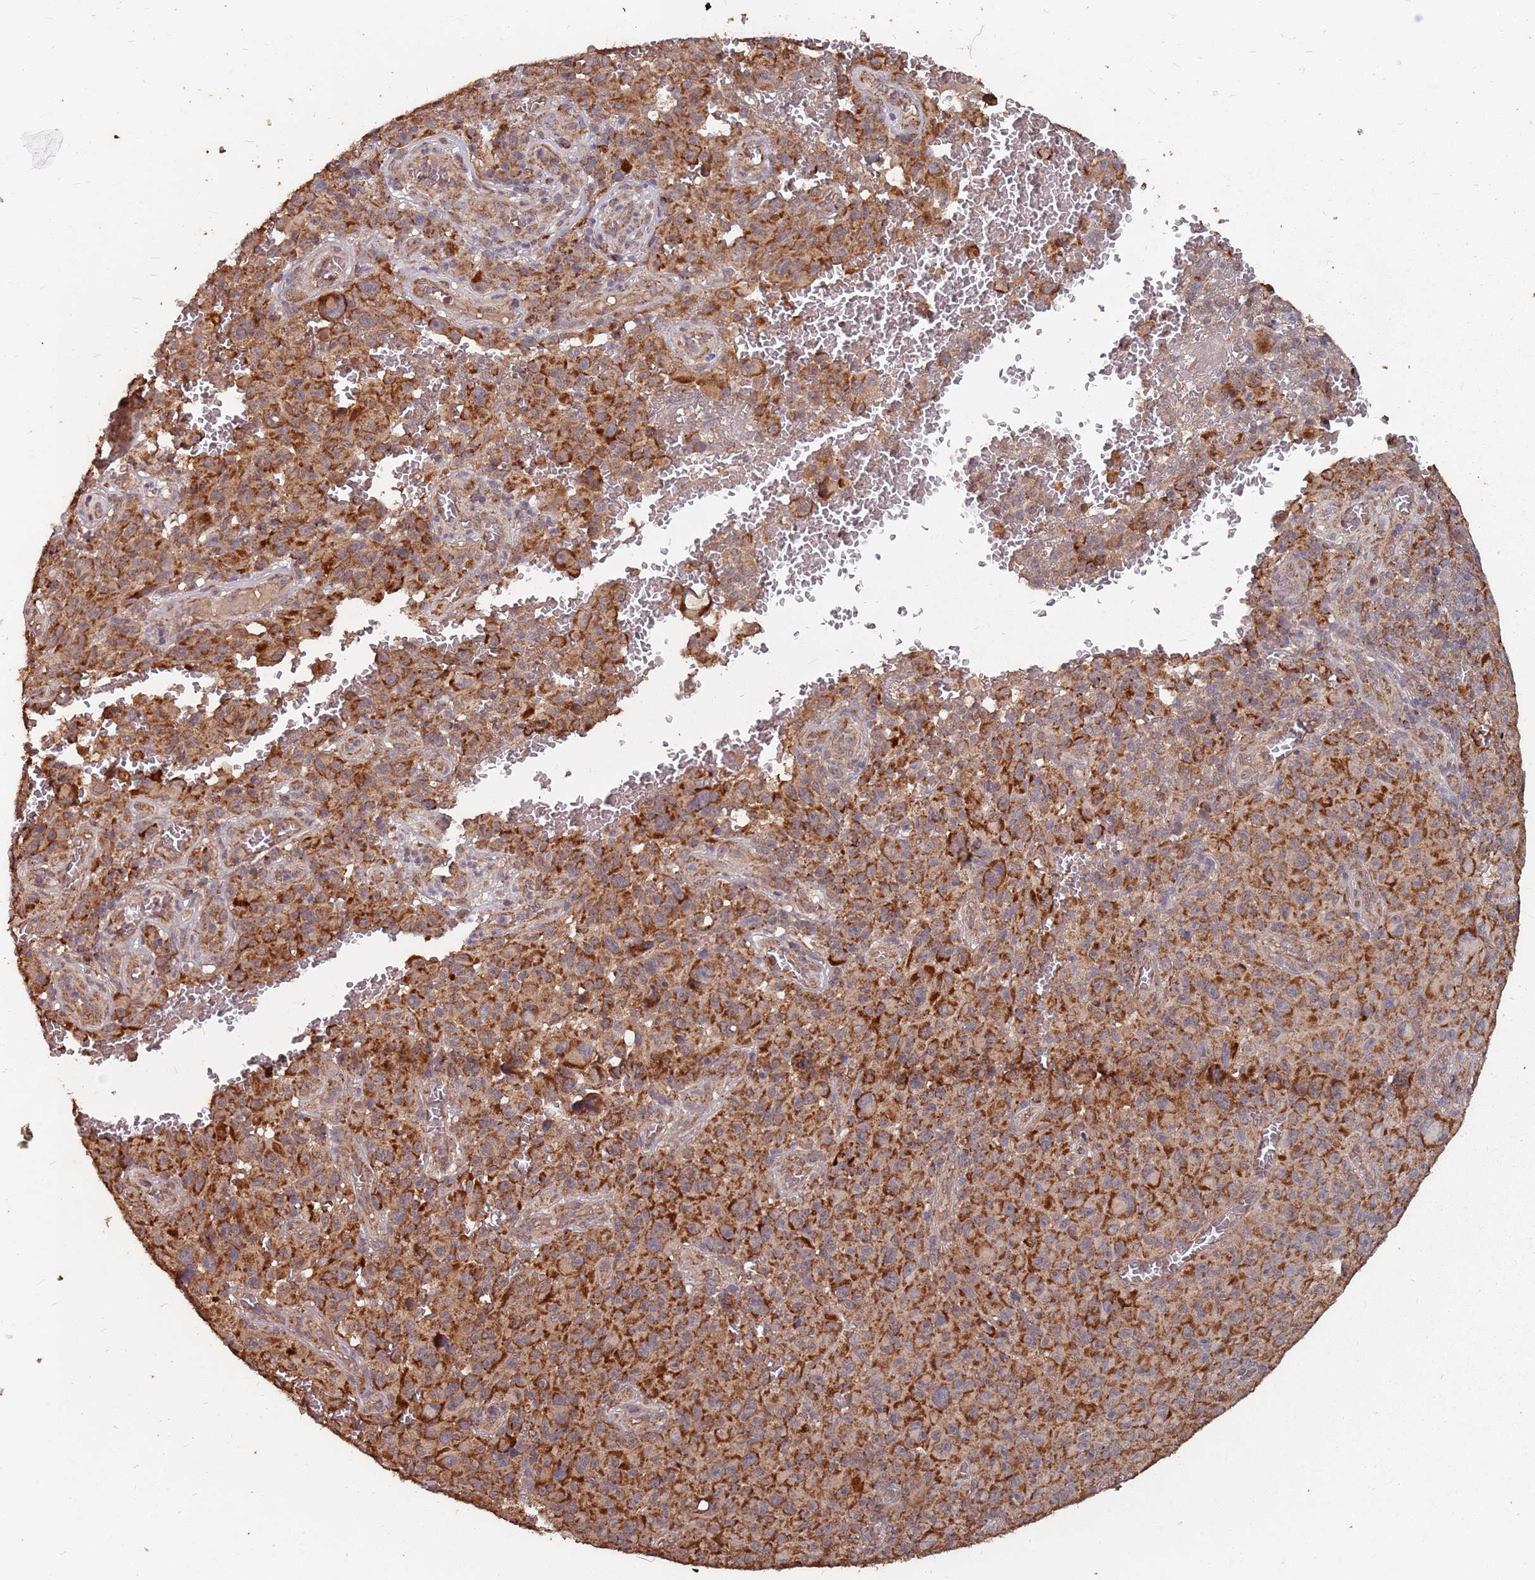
{"staining": {"intensity": "strong", "quantity": ">75%", "location": "cytoplasmic/membranous"}, "tissue": "melanoma", "cell_type": "Tumor cells", "image_type": "cancer", "snomed": [{"axis": "morphology", "description": "Malignant melanoma, NOS"}, {"axis": "topography", "description": "Skin"}], "caption": "Strong cytoplasmic/membranous protein positivity is identified in approximately >75% of tumor cells in malignant melanoma.", "gene": "PRORP", "patient": {"sex": "female", "age": 82}}